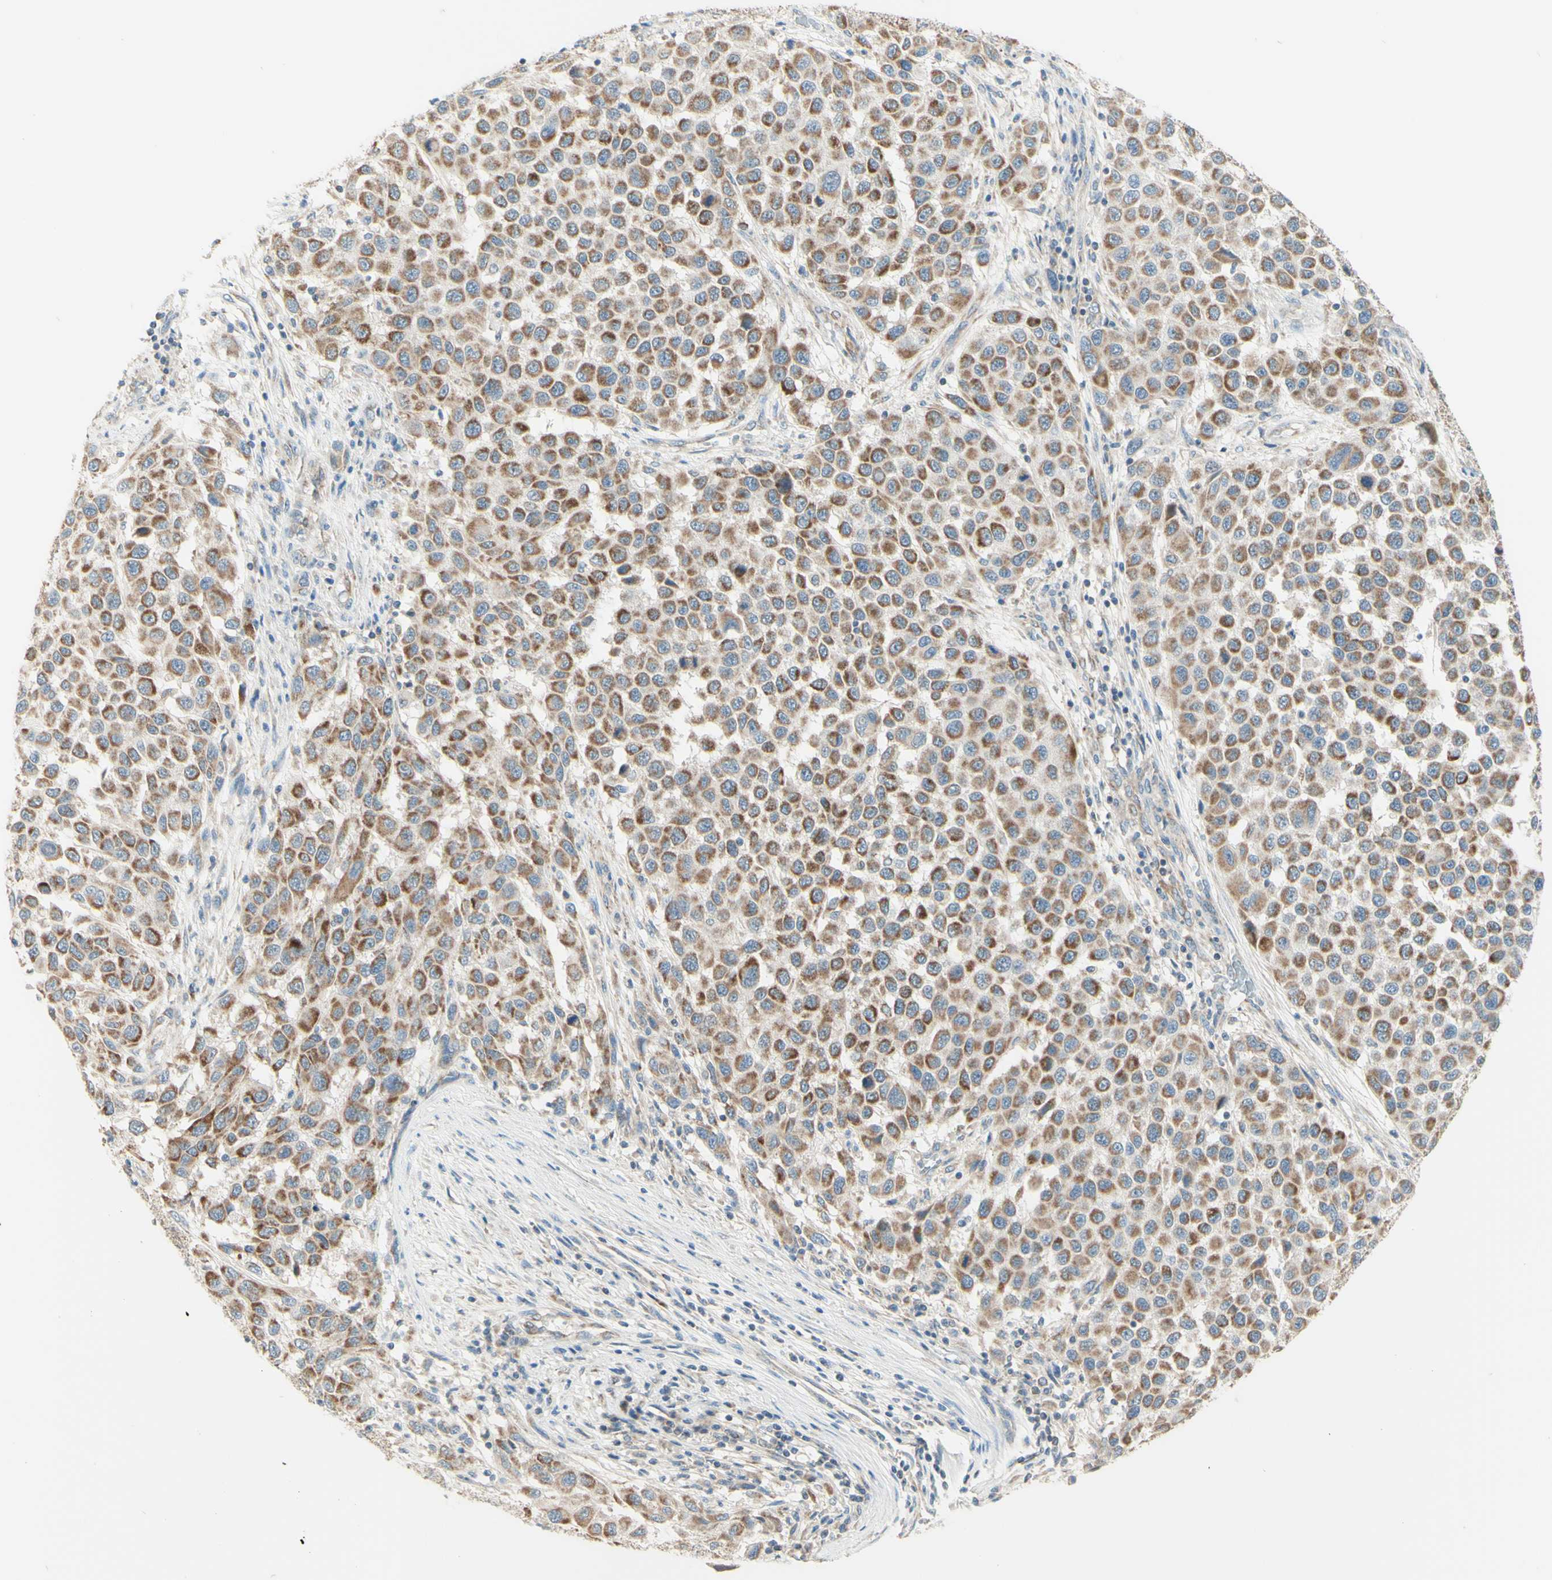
{"staining": {"intensity": "moderate", "quantity": ">75%", "location": "cytoplasmic/membranous"}, "tissue": "melanoma", "cell_type": "Tumor cells", "image_type": "cancer", "snomed": [{"axis": "morphology", "description": "Malignant melanoma, Metastatic site"}, {"axis": "topography", "description": "Lymph node"}], "caption": "There is medium levels of moderate cytoplasmic/membranous staining in tumor cells of malignant melanoma (metastatic site), as demonstrated by immunohistochemical staining (brown color).", "gene": "ARMC10", "patient": {"sex": "male", "age": 61}}